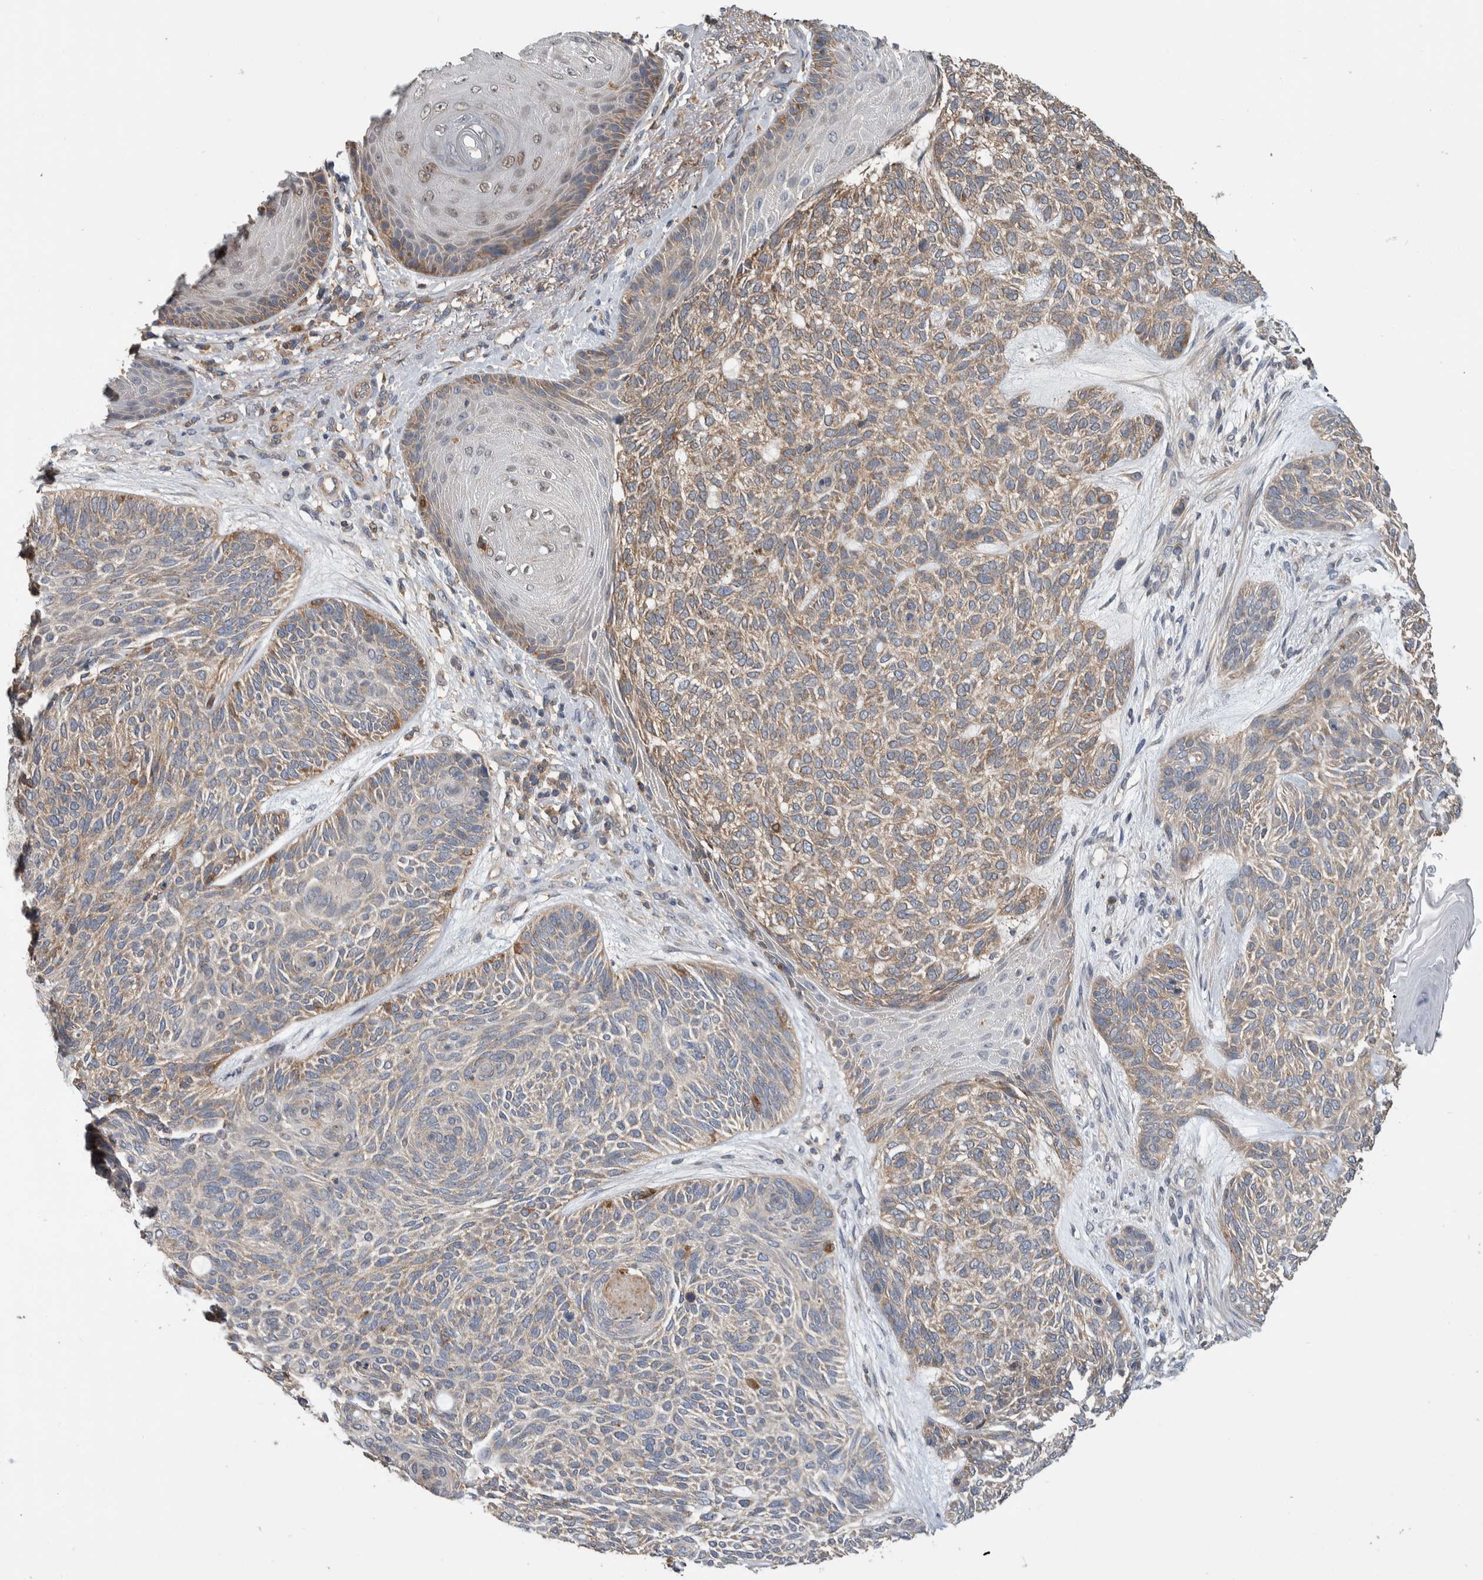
{"staining": {"intensity": "weak", "quantity": "25%-75%", "location": "cytoplasmic/membranous"}, "tissue": "skin cancer", "cell_type": "Tumor cells", "image_type": "cancer", "snomed": [{"axis": "morphology", "description": "Basal cell carcinoma"}, {"axis": "topography", "description": "Skin"}], "caption": "Weak cytoplasmic/membranous positivity is present in approximately 25%-75% of tumor cells in skin cancer (basal cell carcinoma).", "gene": "SDCBP", "patient": {"sex": "male", "age": 55}}